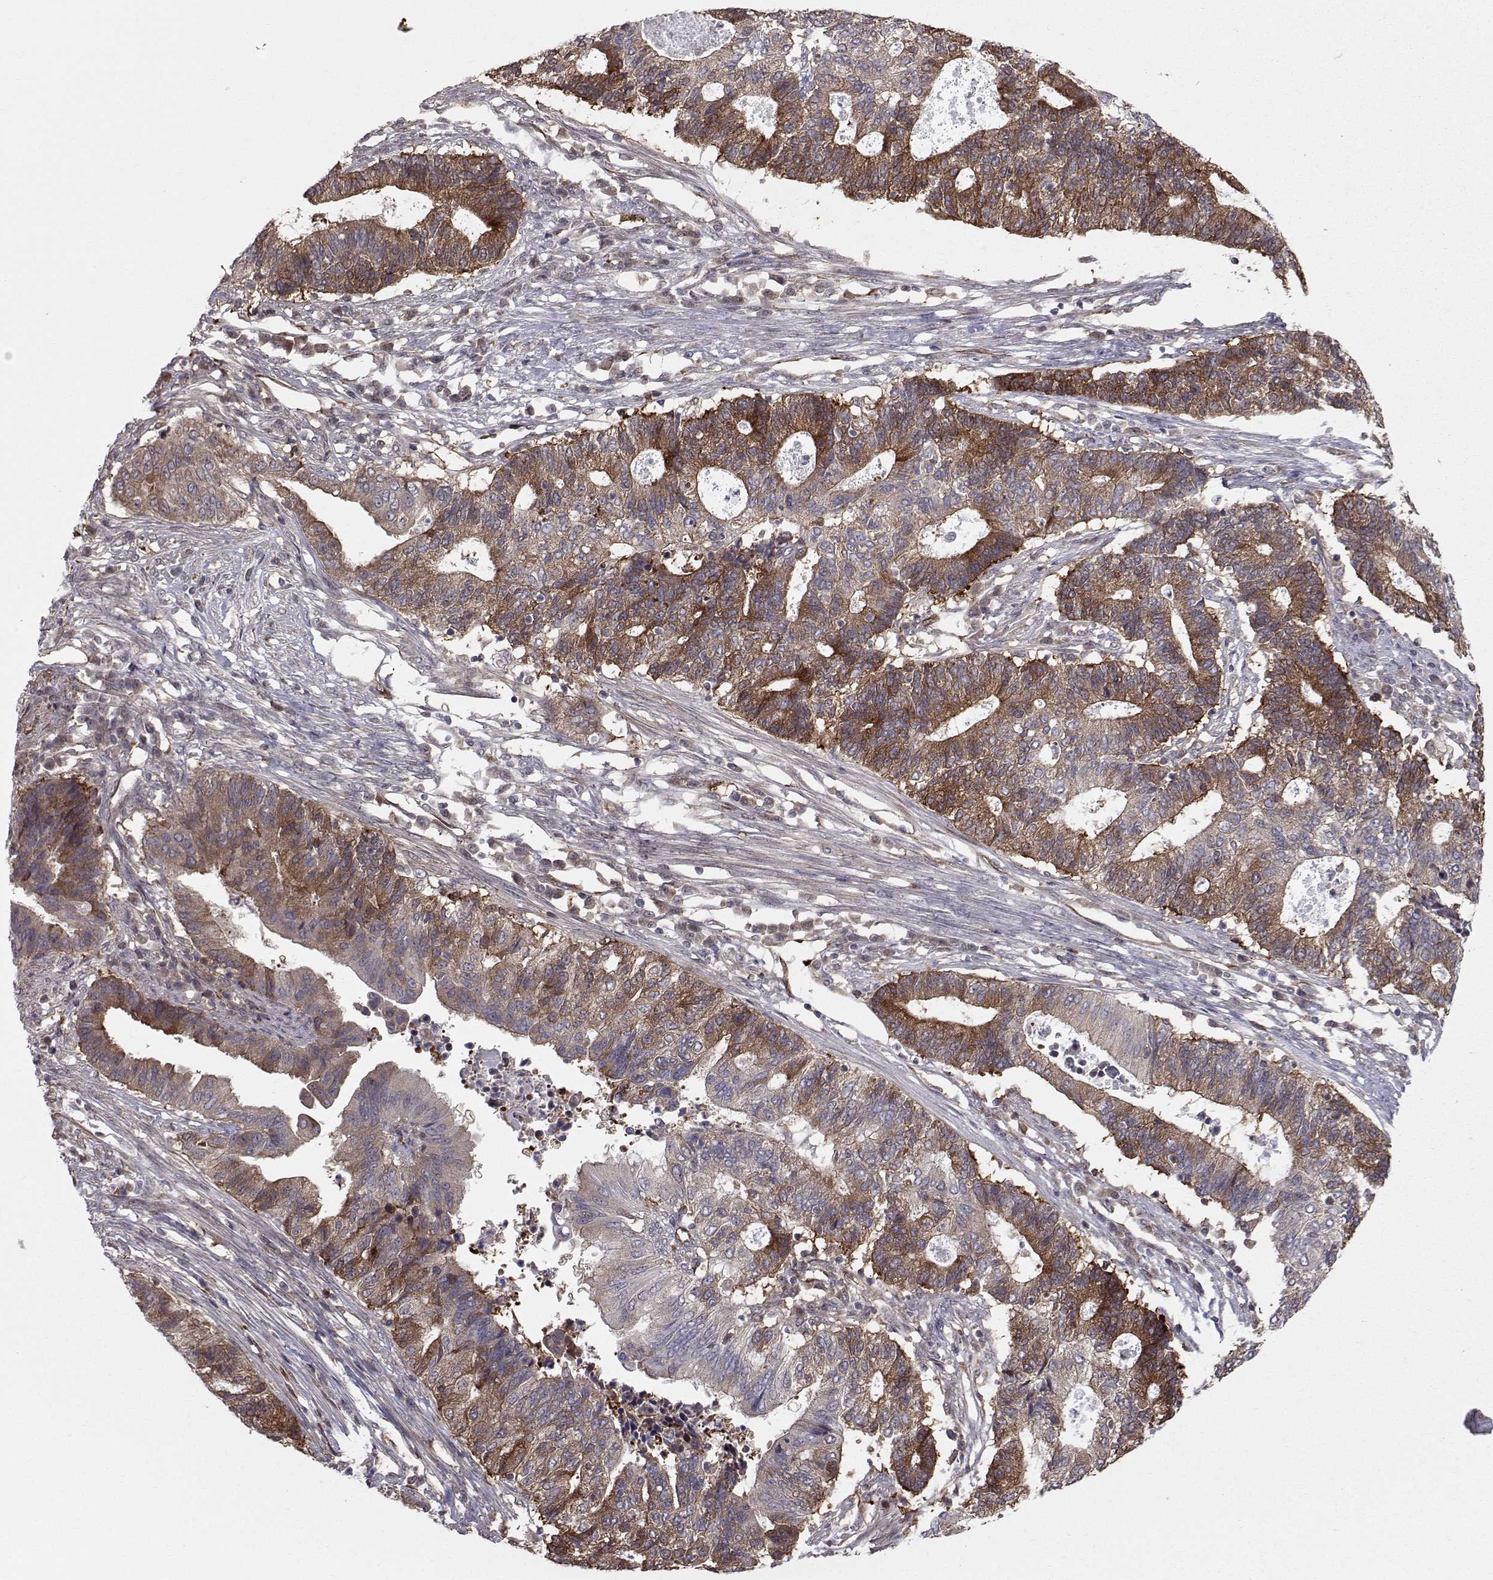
{"staining": {"intensity": "strong", "quantity": "25%-75%", "location": "cytoplasmic/membranous"}, "tissue": "endometrial cancer", "cell_type": "Tumor cells", "image_type": "cancer", "snomed": [{"axis": "morphology", "description": "Adenocarcinoma, NOS"}, {"axis": "topography", "description": "Uterus"}, {"axis": "topography", "description": "Endometrium"}], "caption": "Immunohistochemistry (IHC) staining of endometrial adenocarcinoma, which reveals high levels of strong cytoplasmic/membranous staining in approximately 25%-75% of tumor cells indicating strong cytoplasmic/membranous protein staining. The staining was performed using DAB (brown) for protein detection and nuclei were counterstained in hematoxylin (blue).", "gene": "HSP90AB1", "patient": {"sex": "female", "age": 54}}